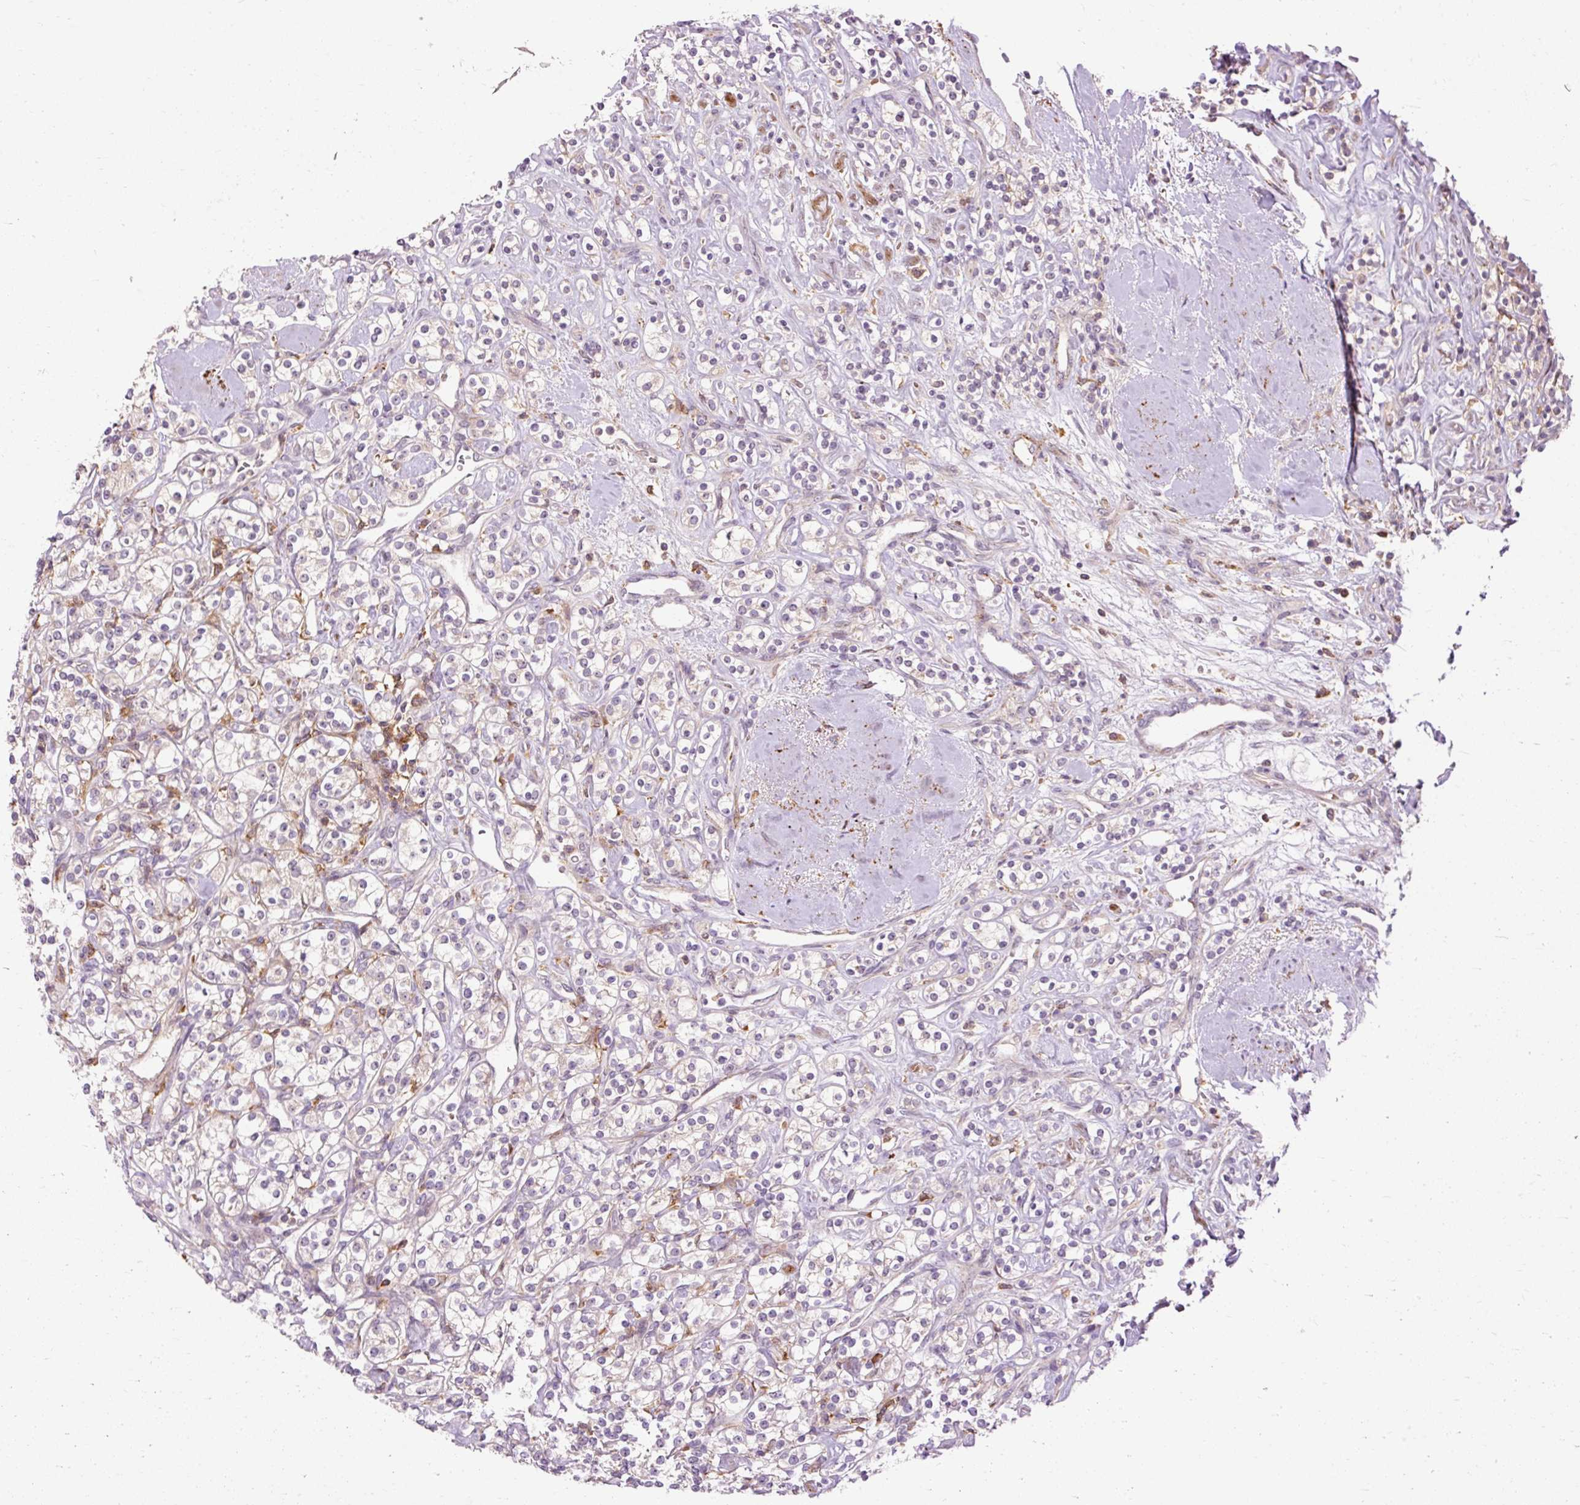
{"staining": {"intensity": "weak", "quantity": "<25%", "location": "cytoplasmic/membranous"}, "tissue": "renal cancer", "cell_type": "Tumor cells", "image_type": "cancer", "snomed": [{"axis": "morphology", "description": "Adenocarcinoma, NOS"}, {"axis": "topography", "description": "Kidney"}], "caption": "The immunohistochemistry (IHC) image has no significant positivity in tumor cells of renal adenocarcinoma tissue.", "gene": "CEBPZ", "patient": {"sex": "male", "age": 77}}